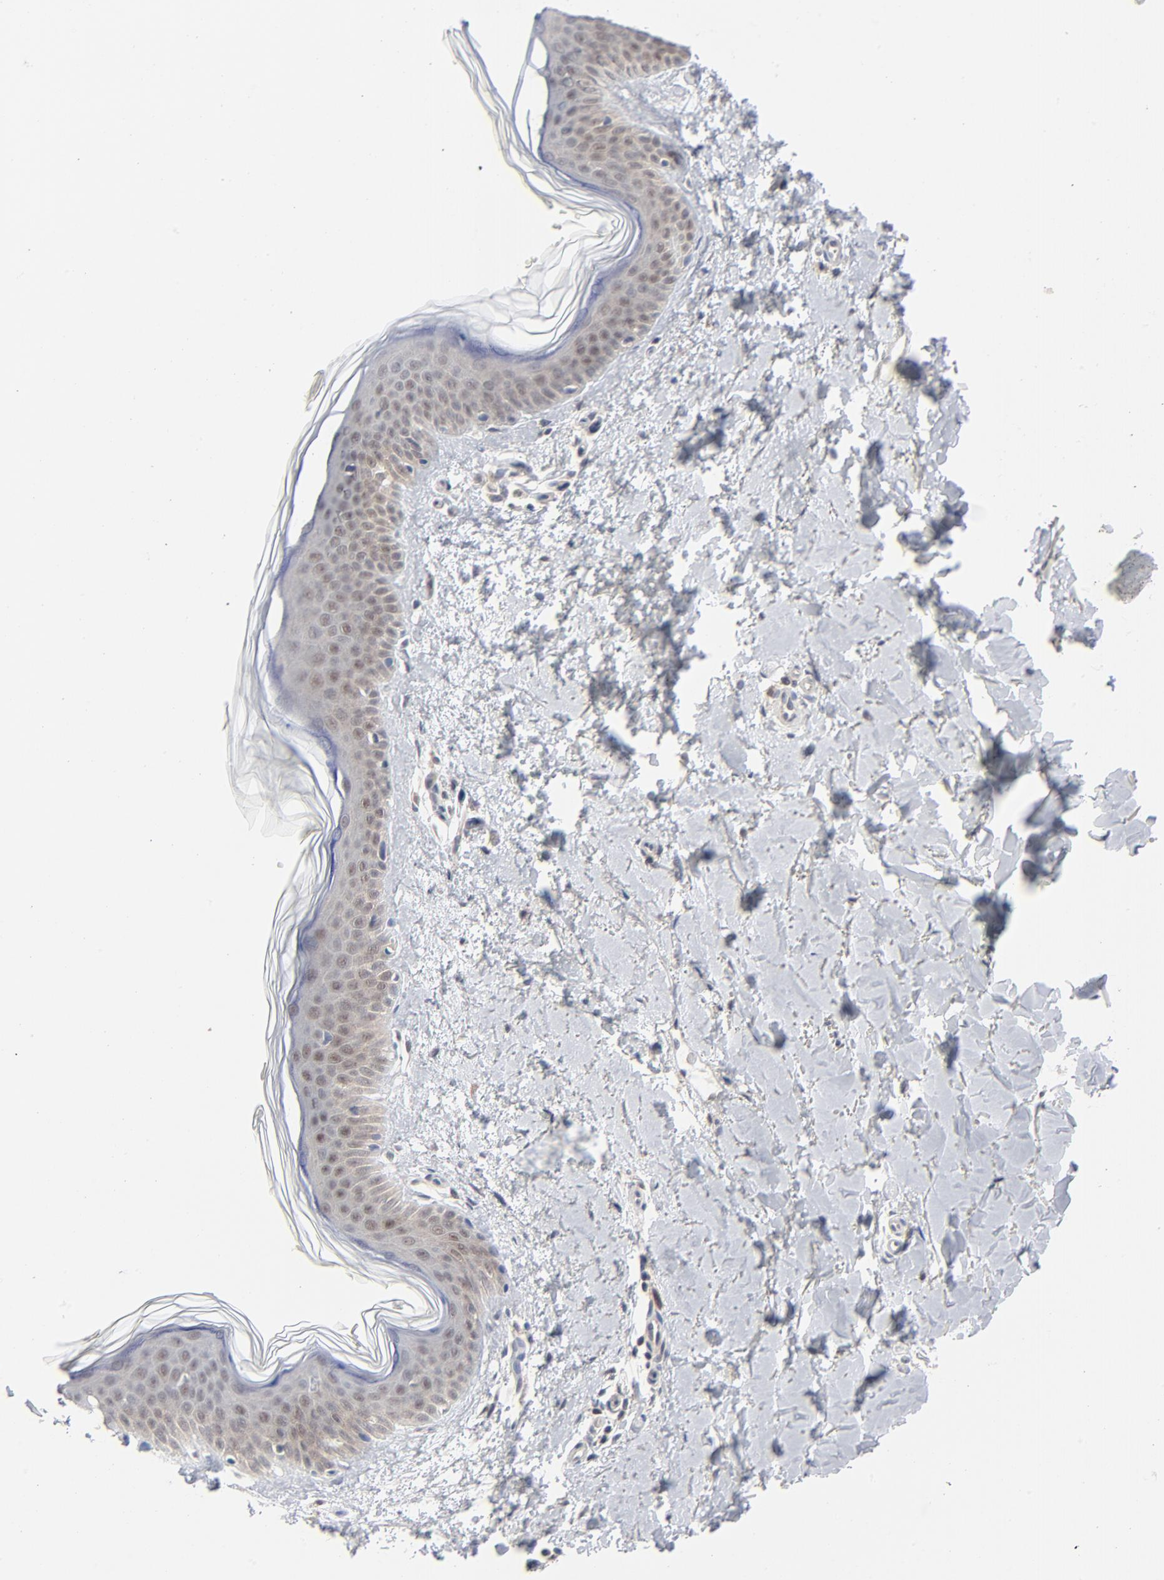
{"staining": {"intensity": "negative", "quantity": "none", "location": "none"}, "tissue": "skin", "cell_type": "Fibroblasts", "image_type": "normal", "snomed": [{"axis": "morphology", "description": "Normal tissue, NOS"}, {"axis": "topography", "description": "Skin"}], "caption": "DAB (3,3'-diaminobenzidine) immunohistochemical staining of unremarkable skin demonstrates no significant staining in fibroblasts. The staining was performed using DAB to visualize the protein expression in brown, while the nuclei were stained in blue with hematoxylin (Magnification: 20x).", "gene": "RPS6KB1", "patient": {"sex": "female", "age": 56}}